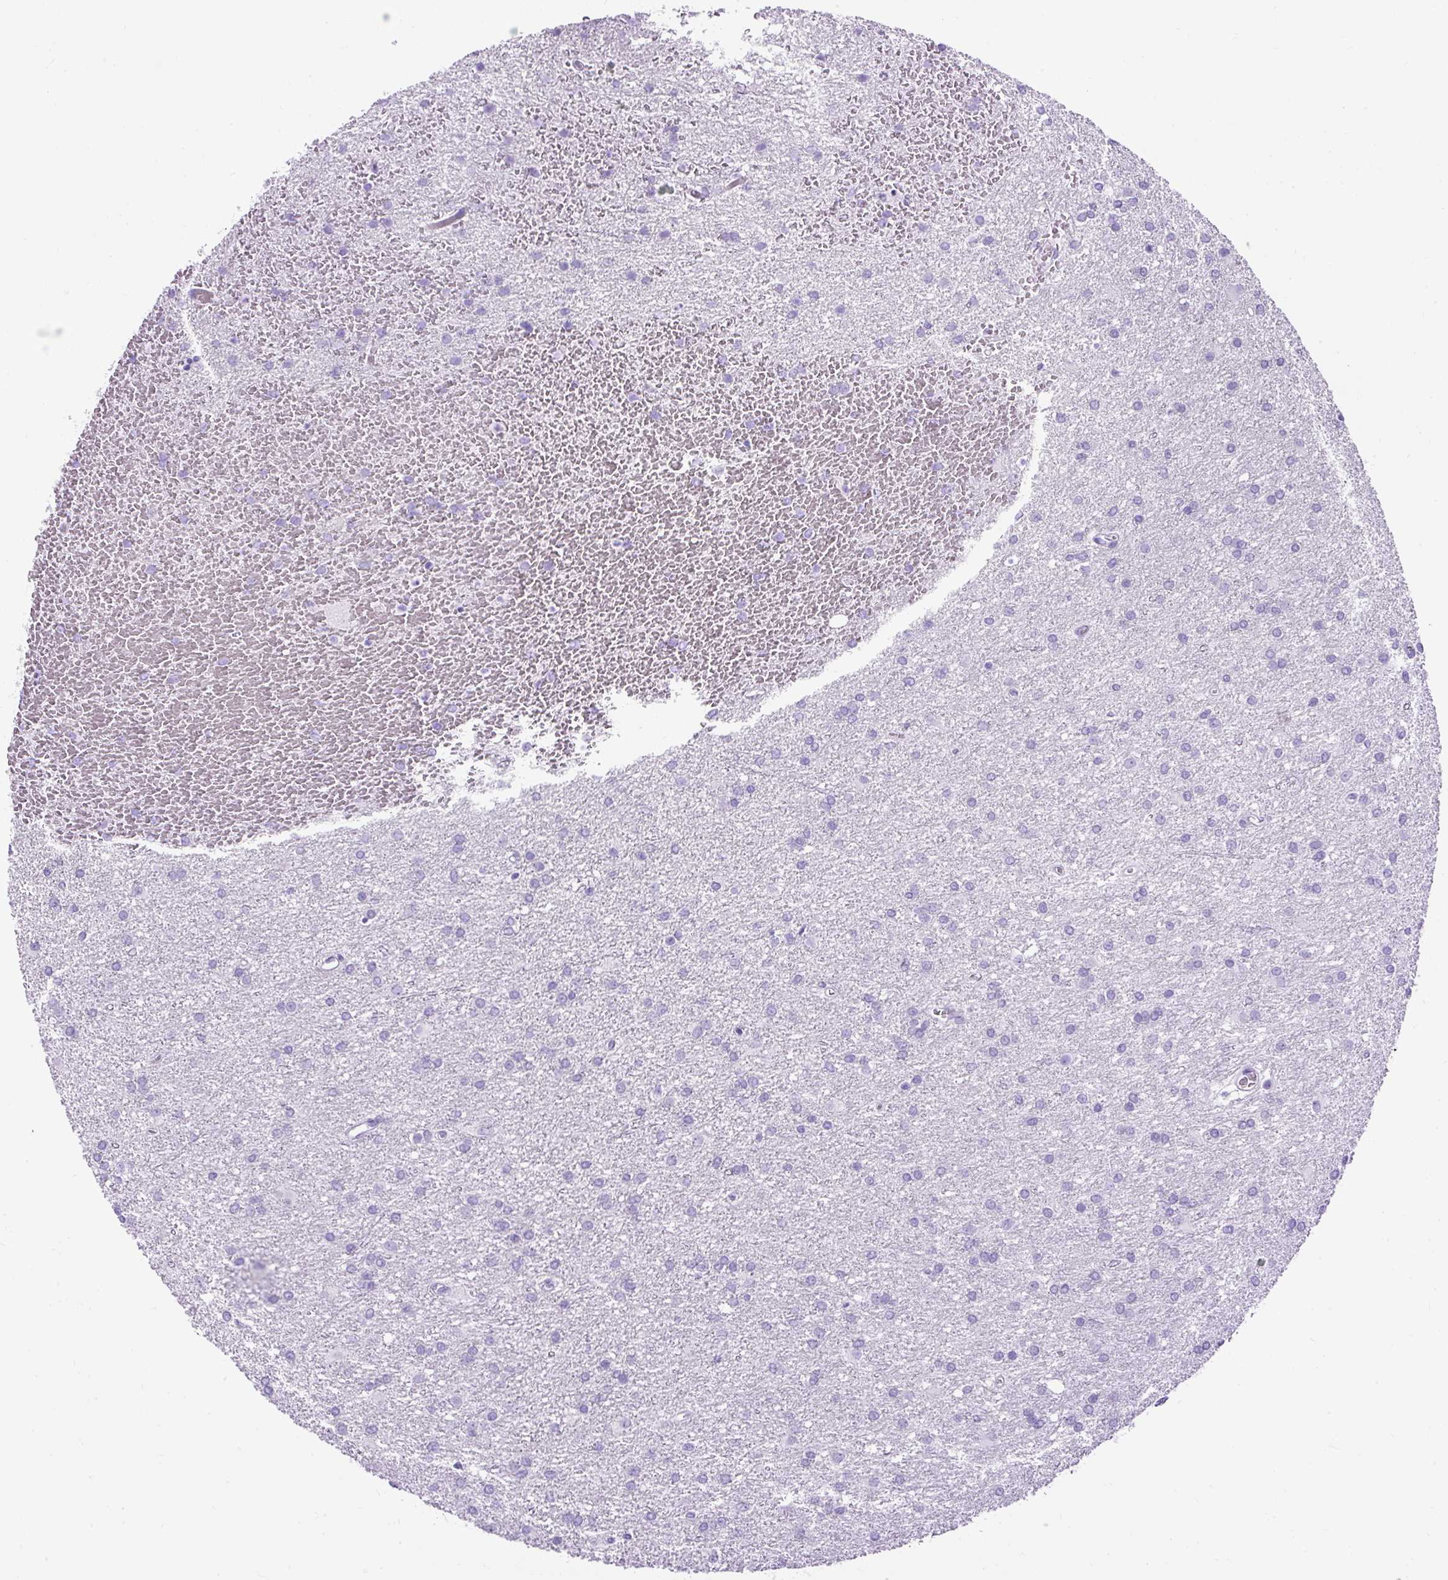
{"staining": {"intensity": "negative", "quantity": "none", "location": "none"}, "tissue": "glioma", "cell_type": "Tumor cells", "image_type": "cancer", "snomed": [{"axis": "morphology", "description": "Glioma, malignant, High grade"}, {"axis": "topography", "description": "Brain"}], "caption": "High power microscopy histopathology image of an immunohistochemistry histopathology image of glioma, revealing no significant expression in tumor cells.", "gene": "UPP1", "patient": {"sex": "female", "age": 50}}